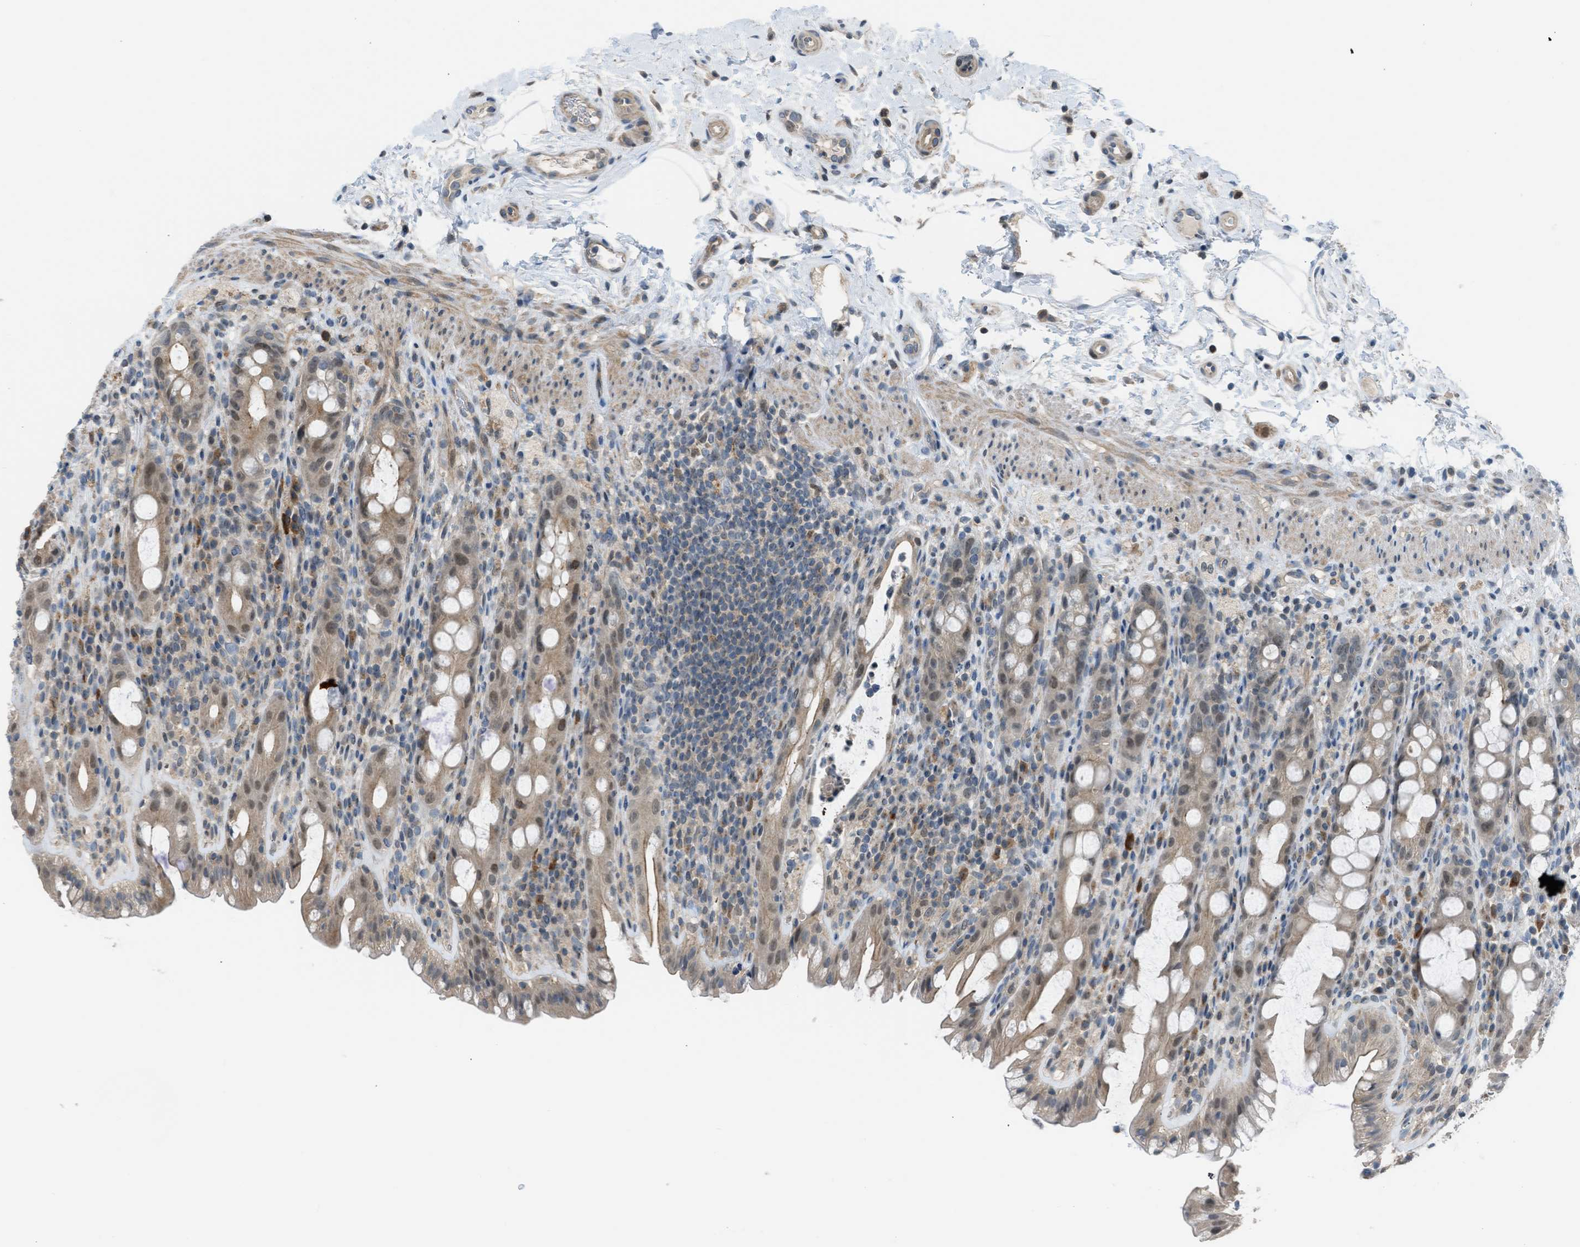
{"staining": {"intensity": "weak", "quantity": ">75%", "location": "cytoplasmic/membranous,nuclear"}, "tissue": "rectum", "cell_type": "Glandular cells", "image_type": "normal", "snomed": [{"axis": "morphology", "description": "Normal tissue, NOS"}, {"axis": "topography", "description": "Rectum"}], "caption": "Glandular cells demonstrate low levels of weak cytoplasmic/membranous,nuclear expression in approximately >75% of cells in normal rectum.", "gene": "TTBK2", "patient": {"sex": "male", "age": 44}}